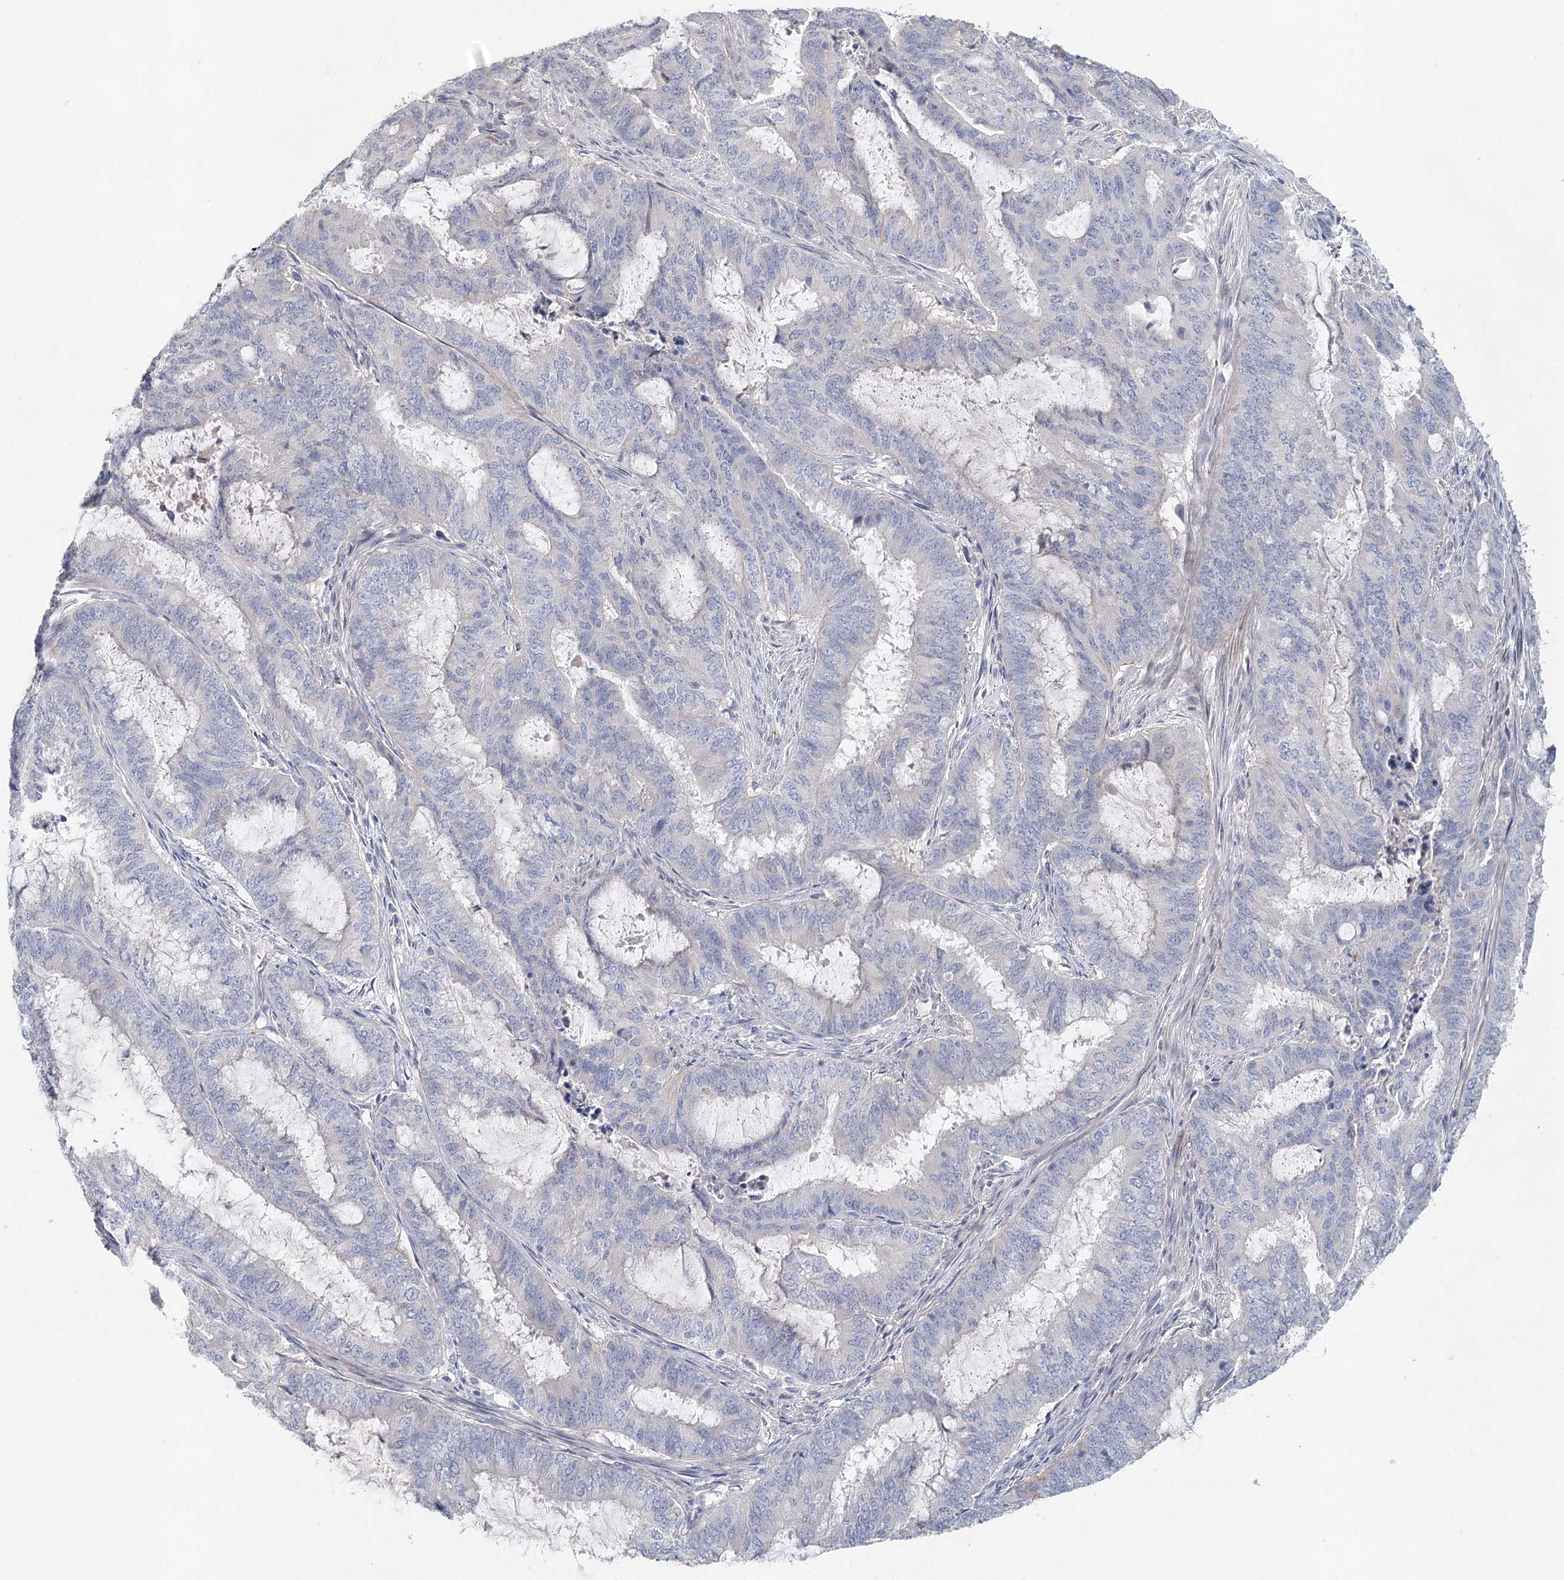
{"staining": {"intensity": "negative", "quantity": "none", "location": "none"}, "tissue": "endometrial cancer", "cell_type": "Tumor cells", "image_type": "cancer", "snomed": [{"axis": "morphology", "description": "Adenocarcinoma, NOS"}, {"axis": "topography", "description": "Endometrium"}], "caption": "High power microscopy photomicrograph of an immunohistochemistry histopathology image of endometrial adenocarcinoma, revealing no significant positivity in tumor cells.", "gene": "SLC19A3", "patient": {"sex": "female", "age": 51}}